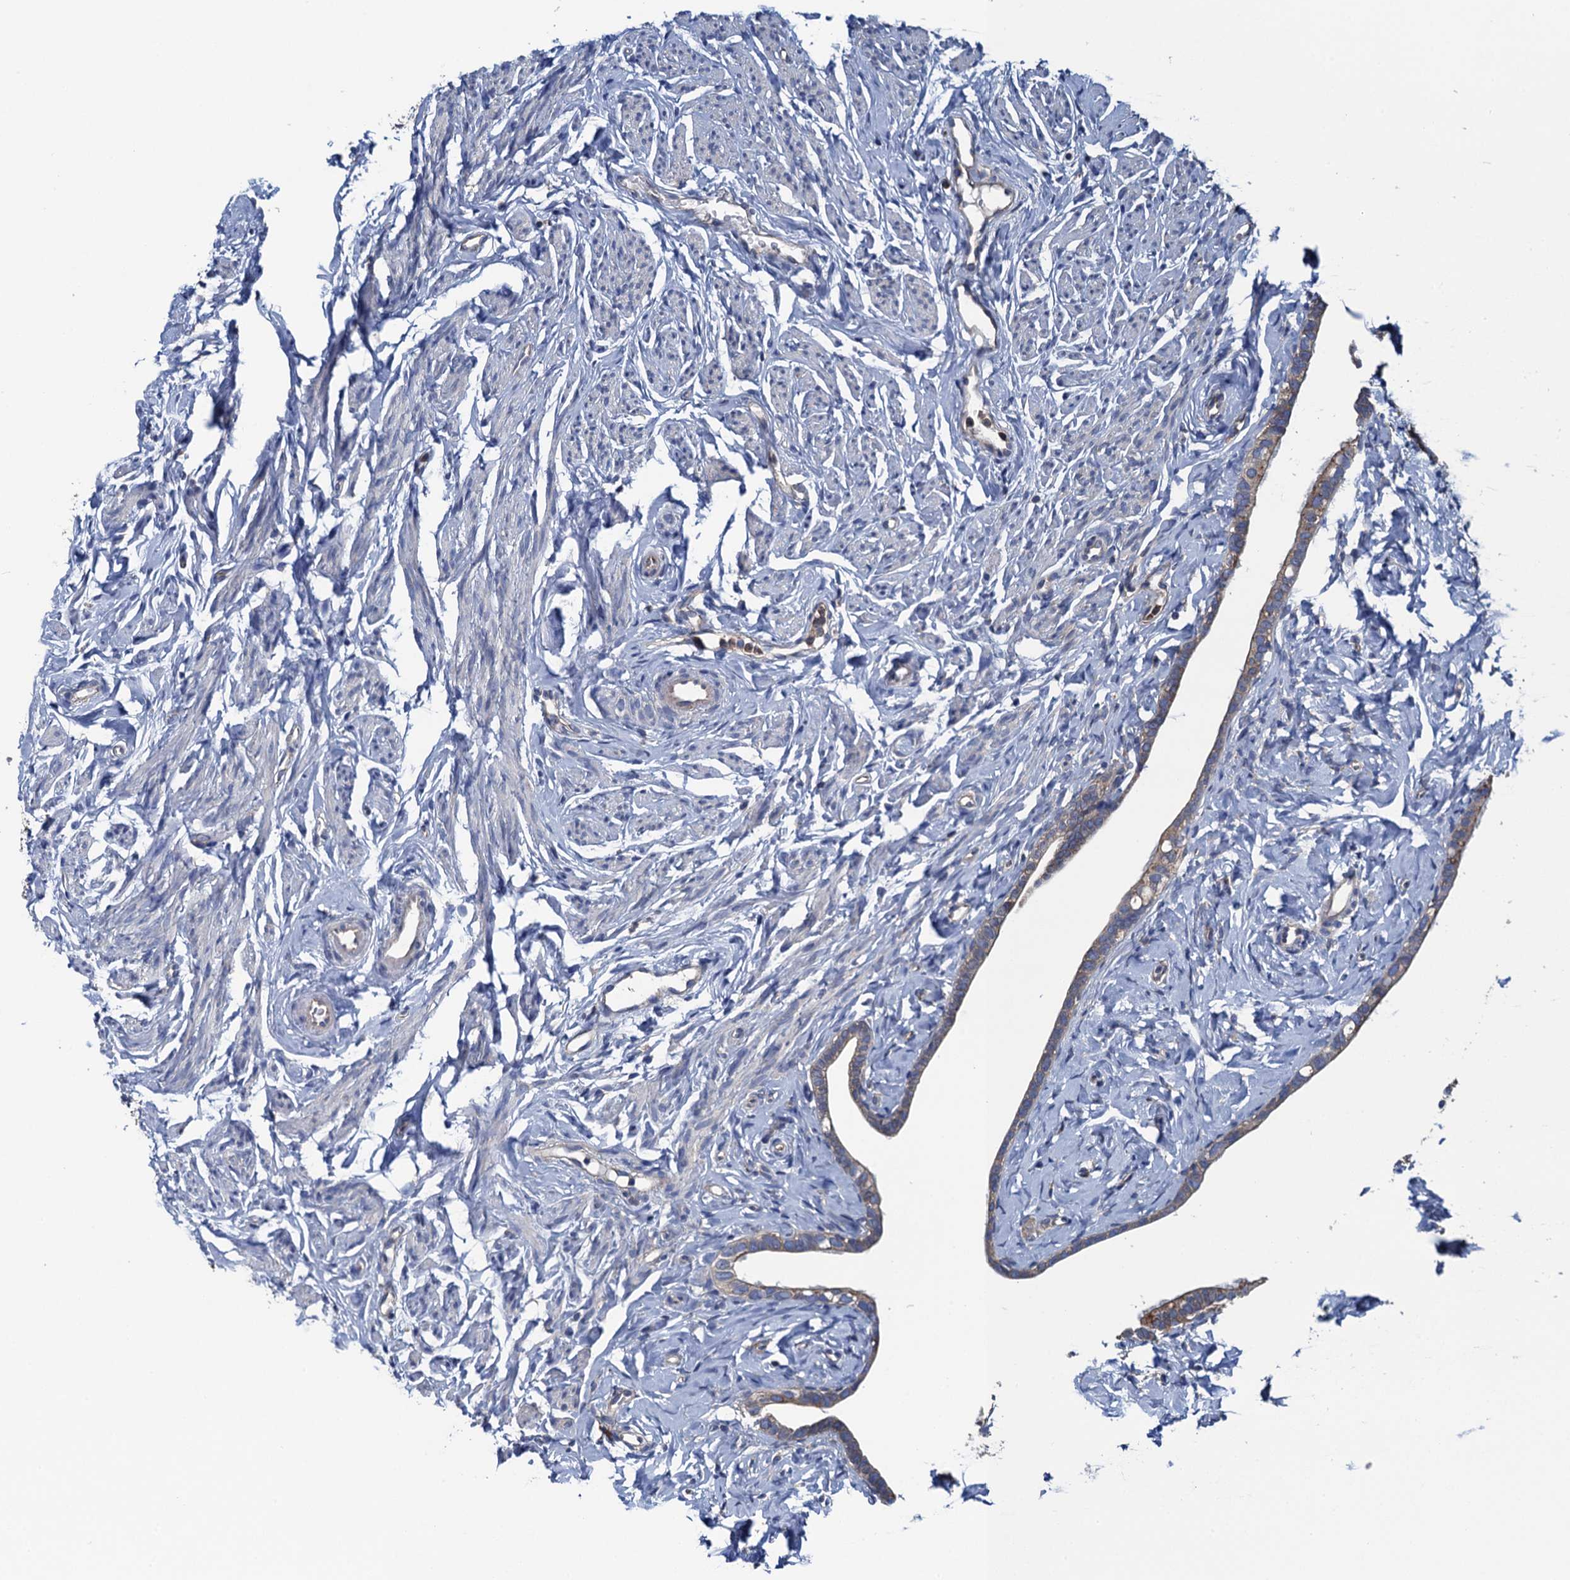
{"staining": {"intensity": "moderate", "quantity": ">75%", "location": "cytoplasmic/membranous"}, "tissue": "fallopian tube", "cell_type": "Glandular cells", "image_type": "normal", "snomed": [{"axis": "morphology", "description": "Normal tissue, NOS"}, {"axis": "topography", "description": "Fallopian tube"}], "caption": "Fallopian tube was stained to show a protein in brown. There is medium levels of moderate cytoplasmic/membranous staining in approximately >75% of glandular cells. (Stains: DAB in brown, nuclei in blue, Microscopy: brightfield microscopy at high magnification).", "gene": "ADCY9", "patient": {"sex": "female", "age": 66}}